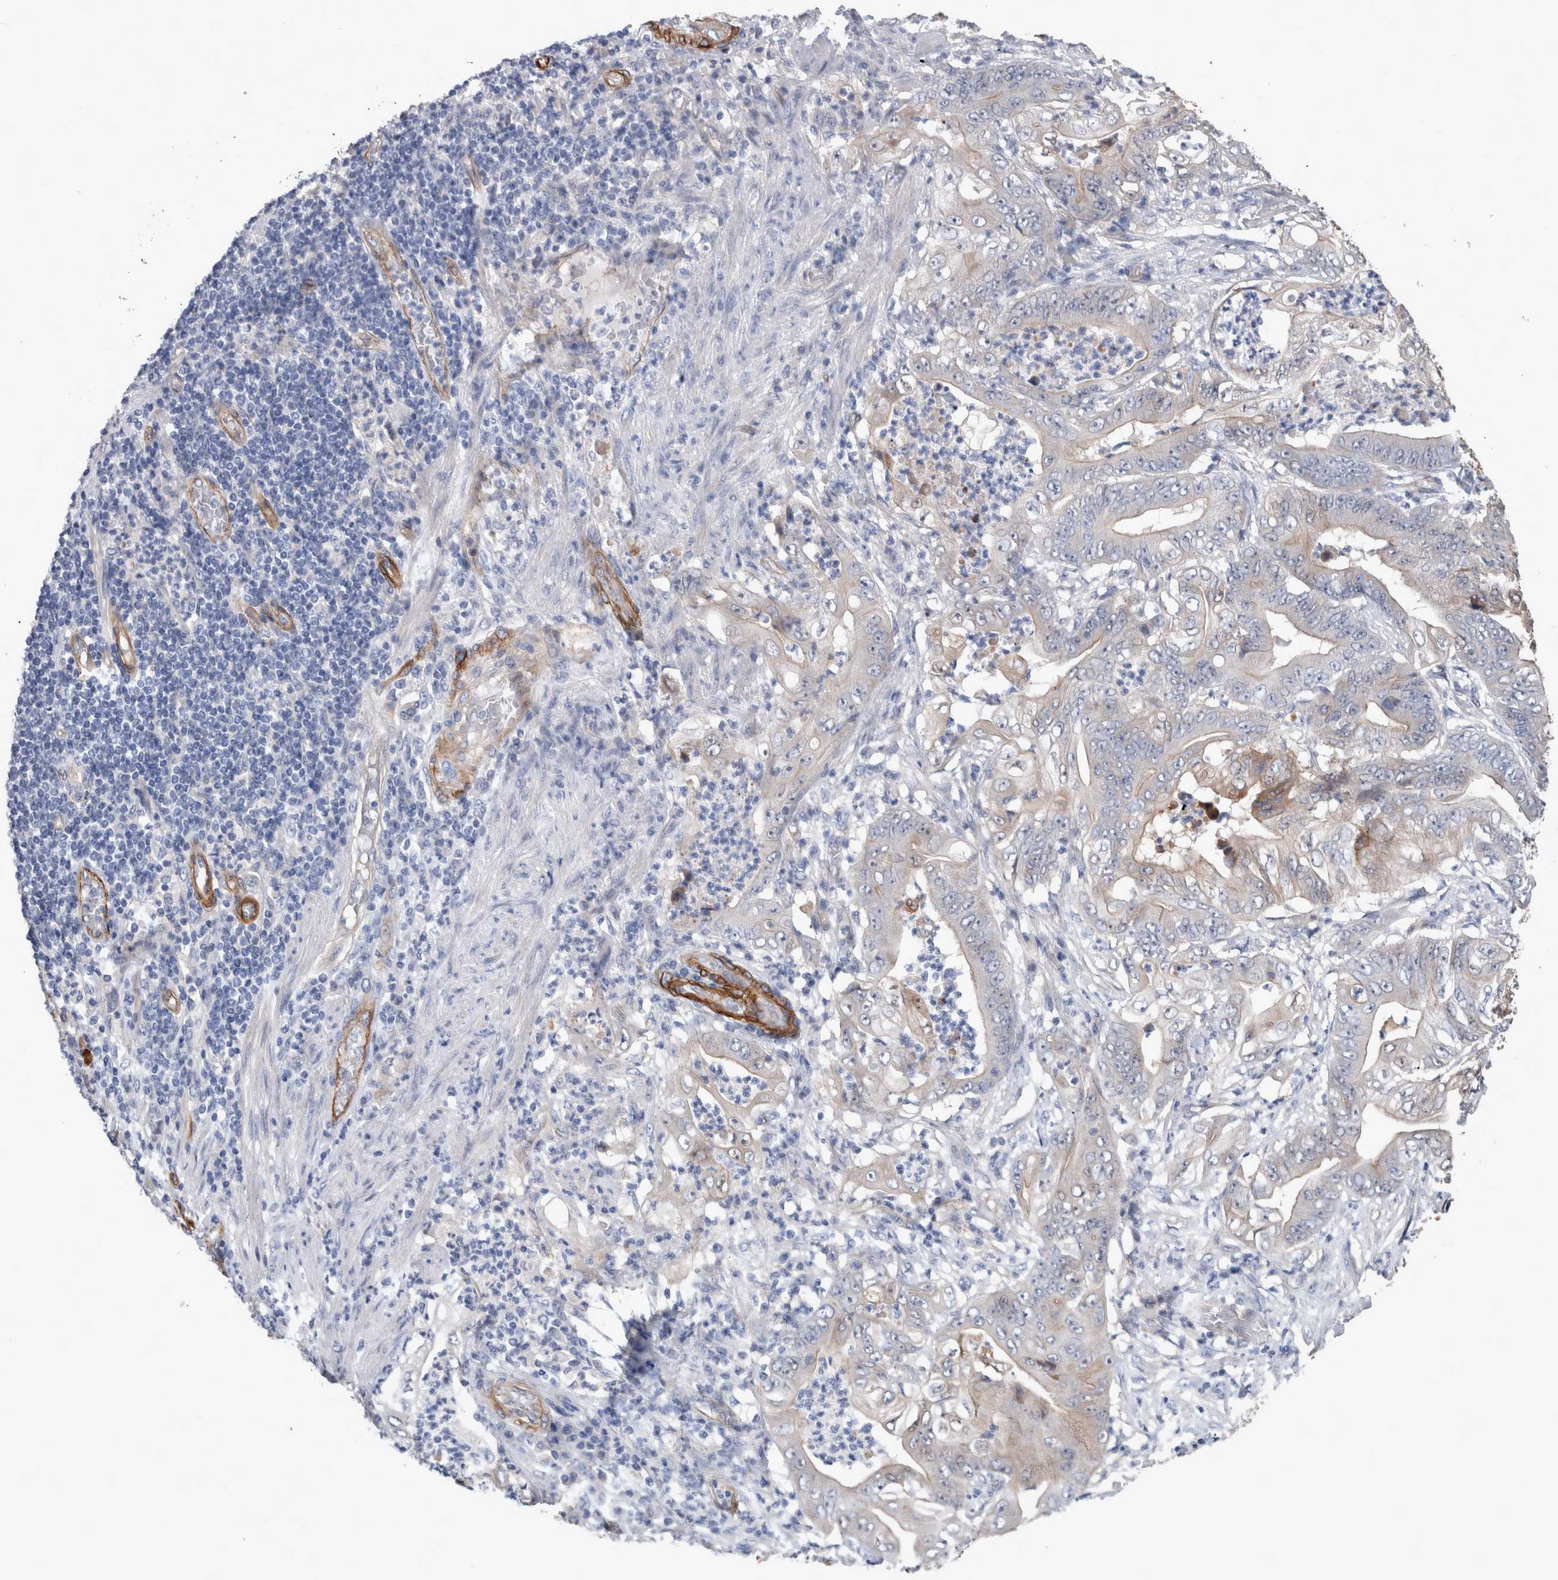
{"staining": {"intensity": "moderate", "quantity": "<25%", "location": "cytoplasmic/membranous"}, "tissue": "stomach cancer", "cell_type": "Tumor cells", "image_type": "cancer", "snomed": [{"axis": "morphology", "description": "Adenocarcinoma, NOS"}, {"axis": "topography", "description": "Stomach"}], "caption": "Stomach cancer (adenocarcinoma) stained with DAB (3,3'-diaminobenzidine) immunohistochemistry displays low levels of moderate cytoplasmic/membranous positivity in about <25% of tumor cells. (DAB (3,3'-diaminobenzidine) = brown stain, brightfield microscopy at high magnification).", "gene": "BCAM", "patient": {"sex": "female", "age": 73}}